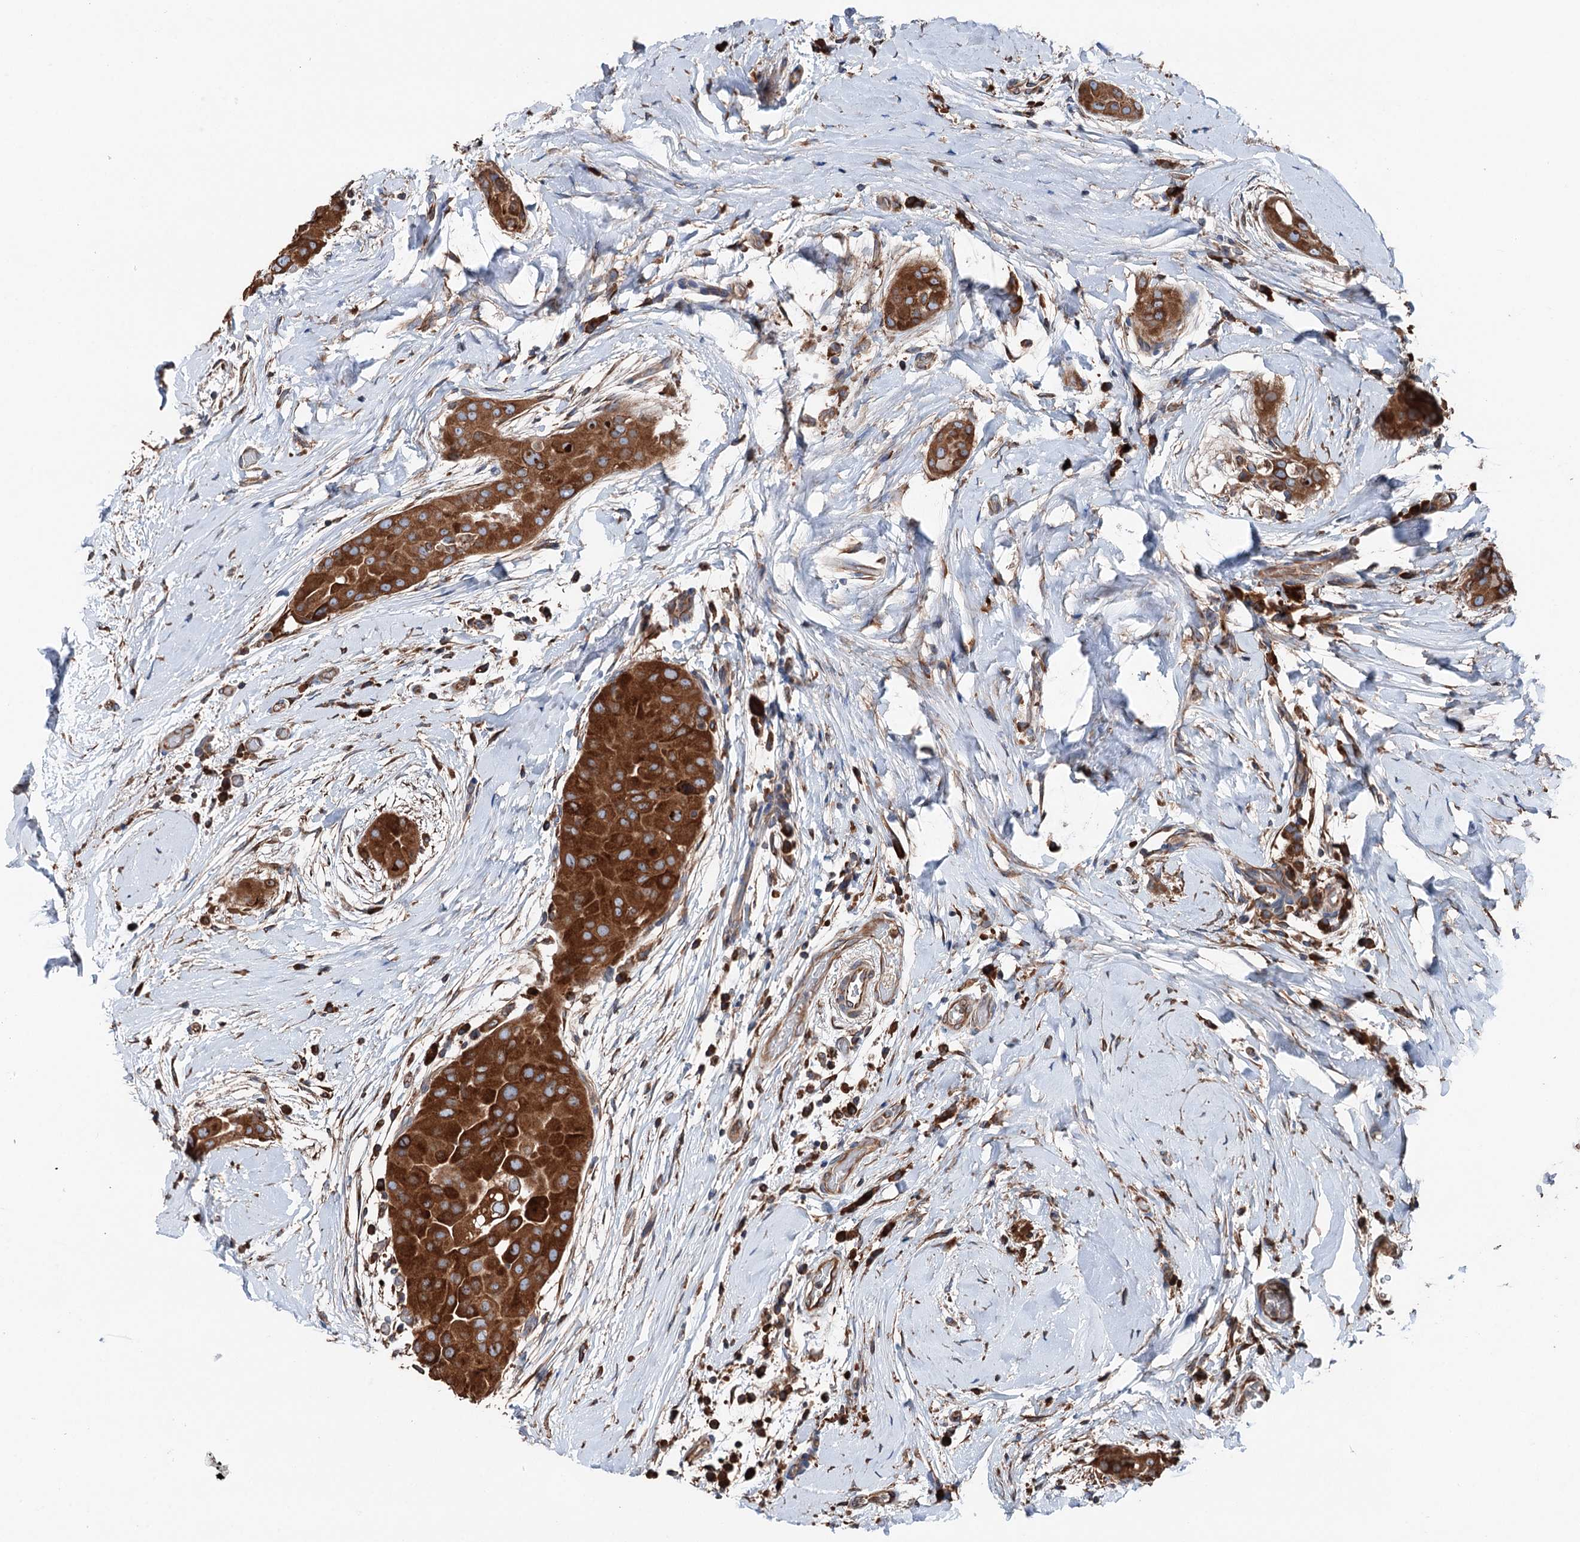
{"staining": {"intensity": "strong", "quantity": ">75%", "location": "cytoplasmic/membranous"}, "tissue": "thyroid cancer", "cell_type": "Tumor cells", "image_type": "cancer", "snomed": [{"axis": "morphology", "description": "Papillary adenocarcinoma, NOS"}, {"axis": "topography", "description": "Thyroid gland"}], "caption": "A photomicrograph of thyroid cancer stained for a protein displays strong cytoplasmic/membranous brown staining in tumor cells.", "gene": "ERP29", "patient": {"sex": "male", "age": 33}}